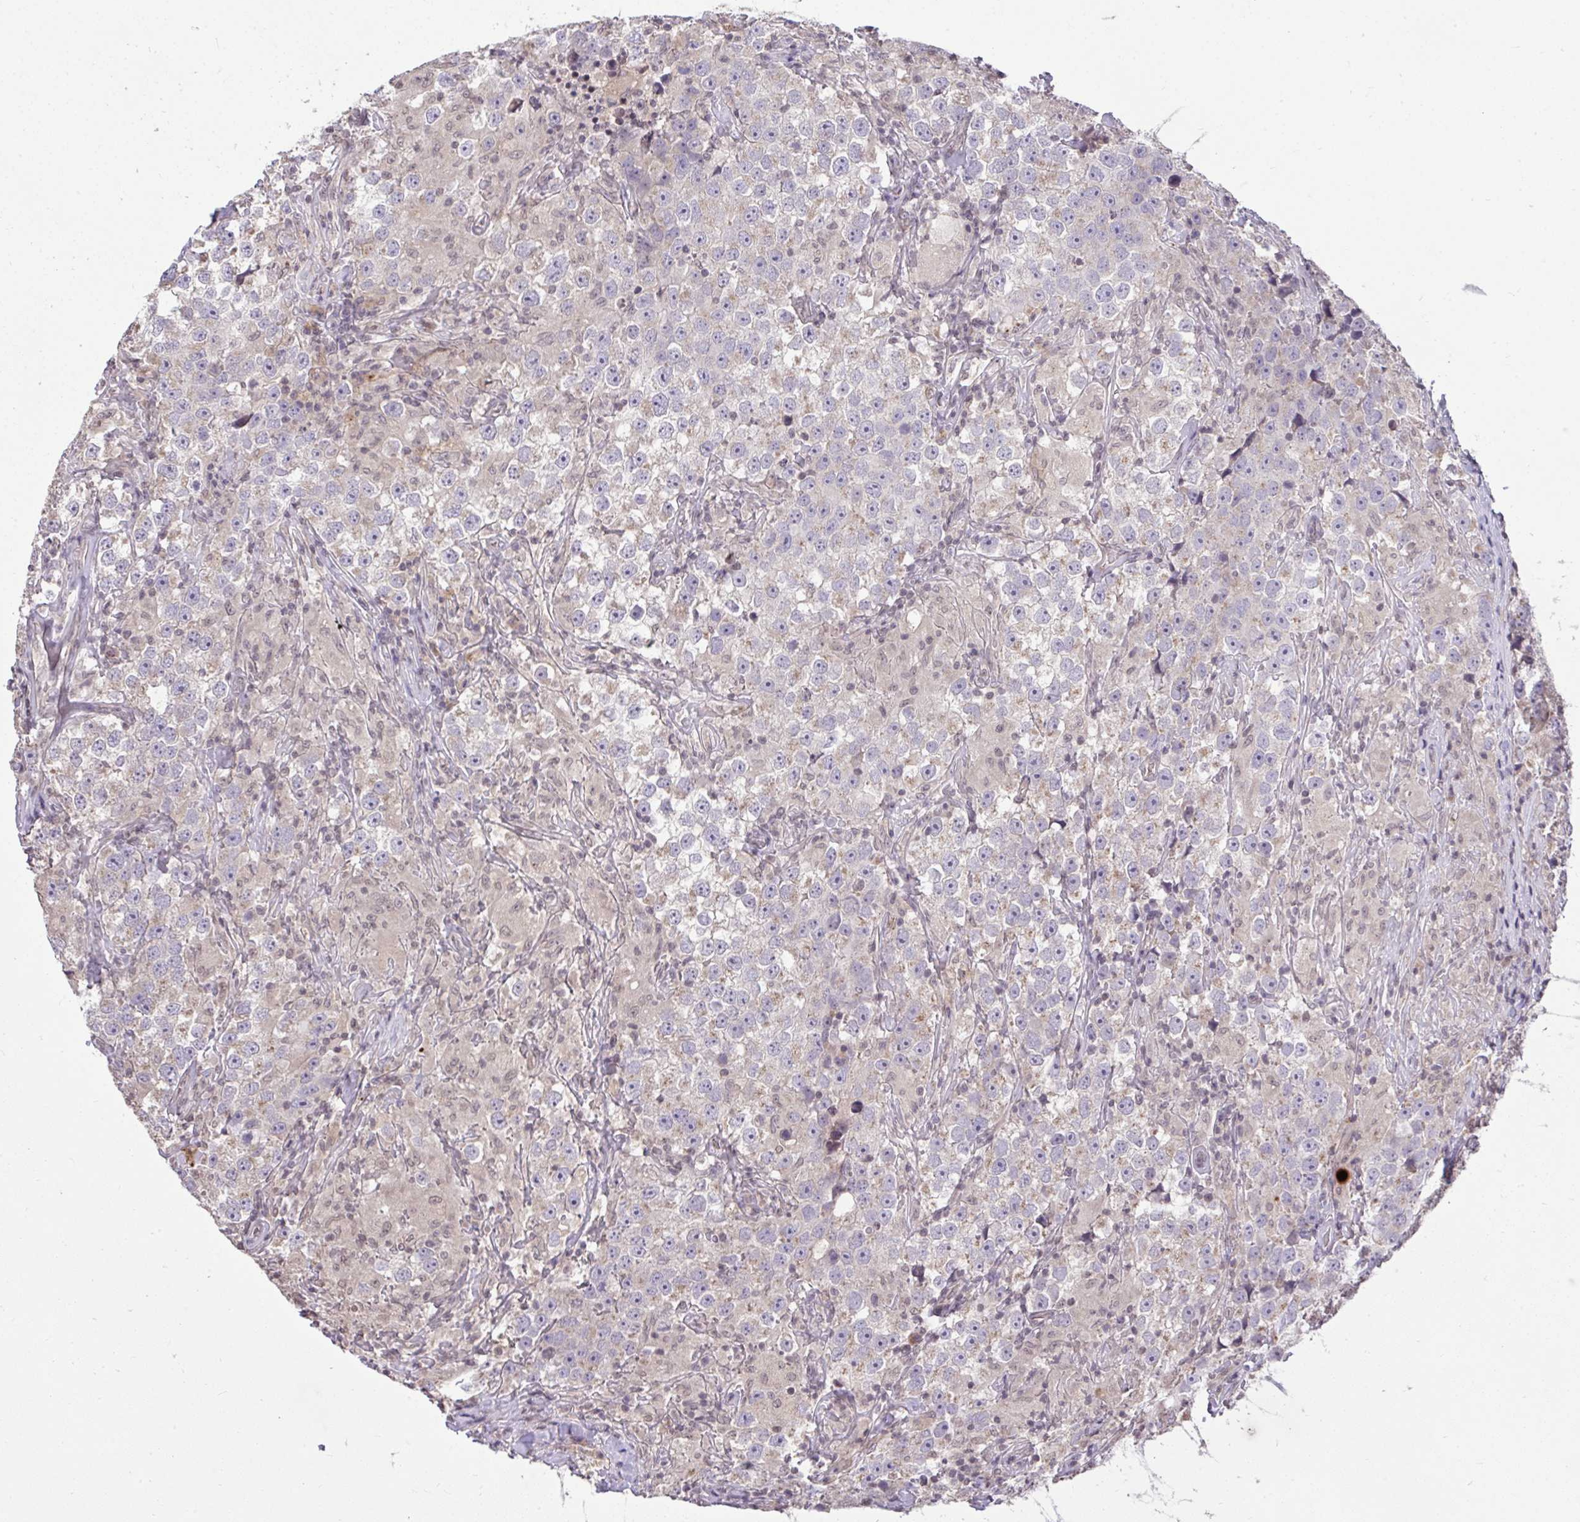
{"staining": {"intensity": "weak", "quantity": "25%-75%", "location": "cytoplasmic/membranous"}, "tissue": "testis cancer", "cell_type": "Tumor cells", "image_type": "cancer", "snomed": [{"axis": "morphology", "description": "Seminoma, NOS"}, {"axis": "topography", "description": "Testis"}], "caption": "Immunohistochemistry (DAB) staining of testis seminoma exhibits weak cytoplasmic/membranous protein staining in approximately 25%-75% of tumor cells. Ihc stains the protein in brown and the nuclei are stained blue.", "gene": "CYP20A1", "patient": {"sex": "male", "age": 46}}